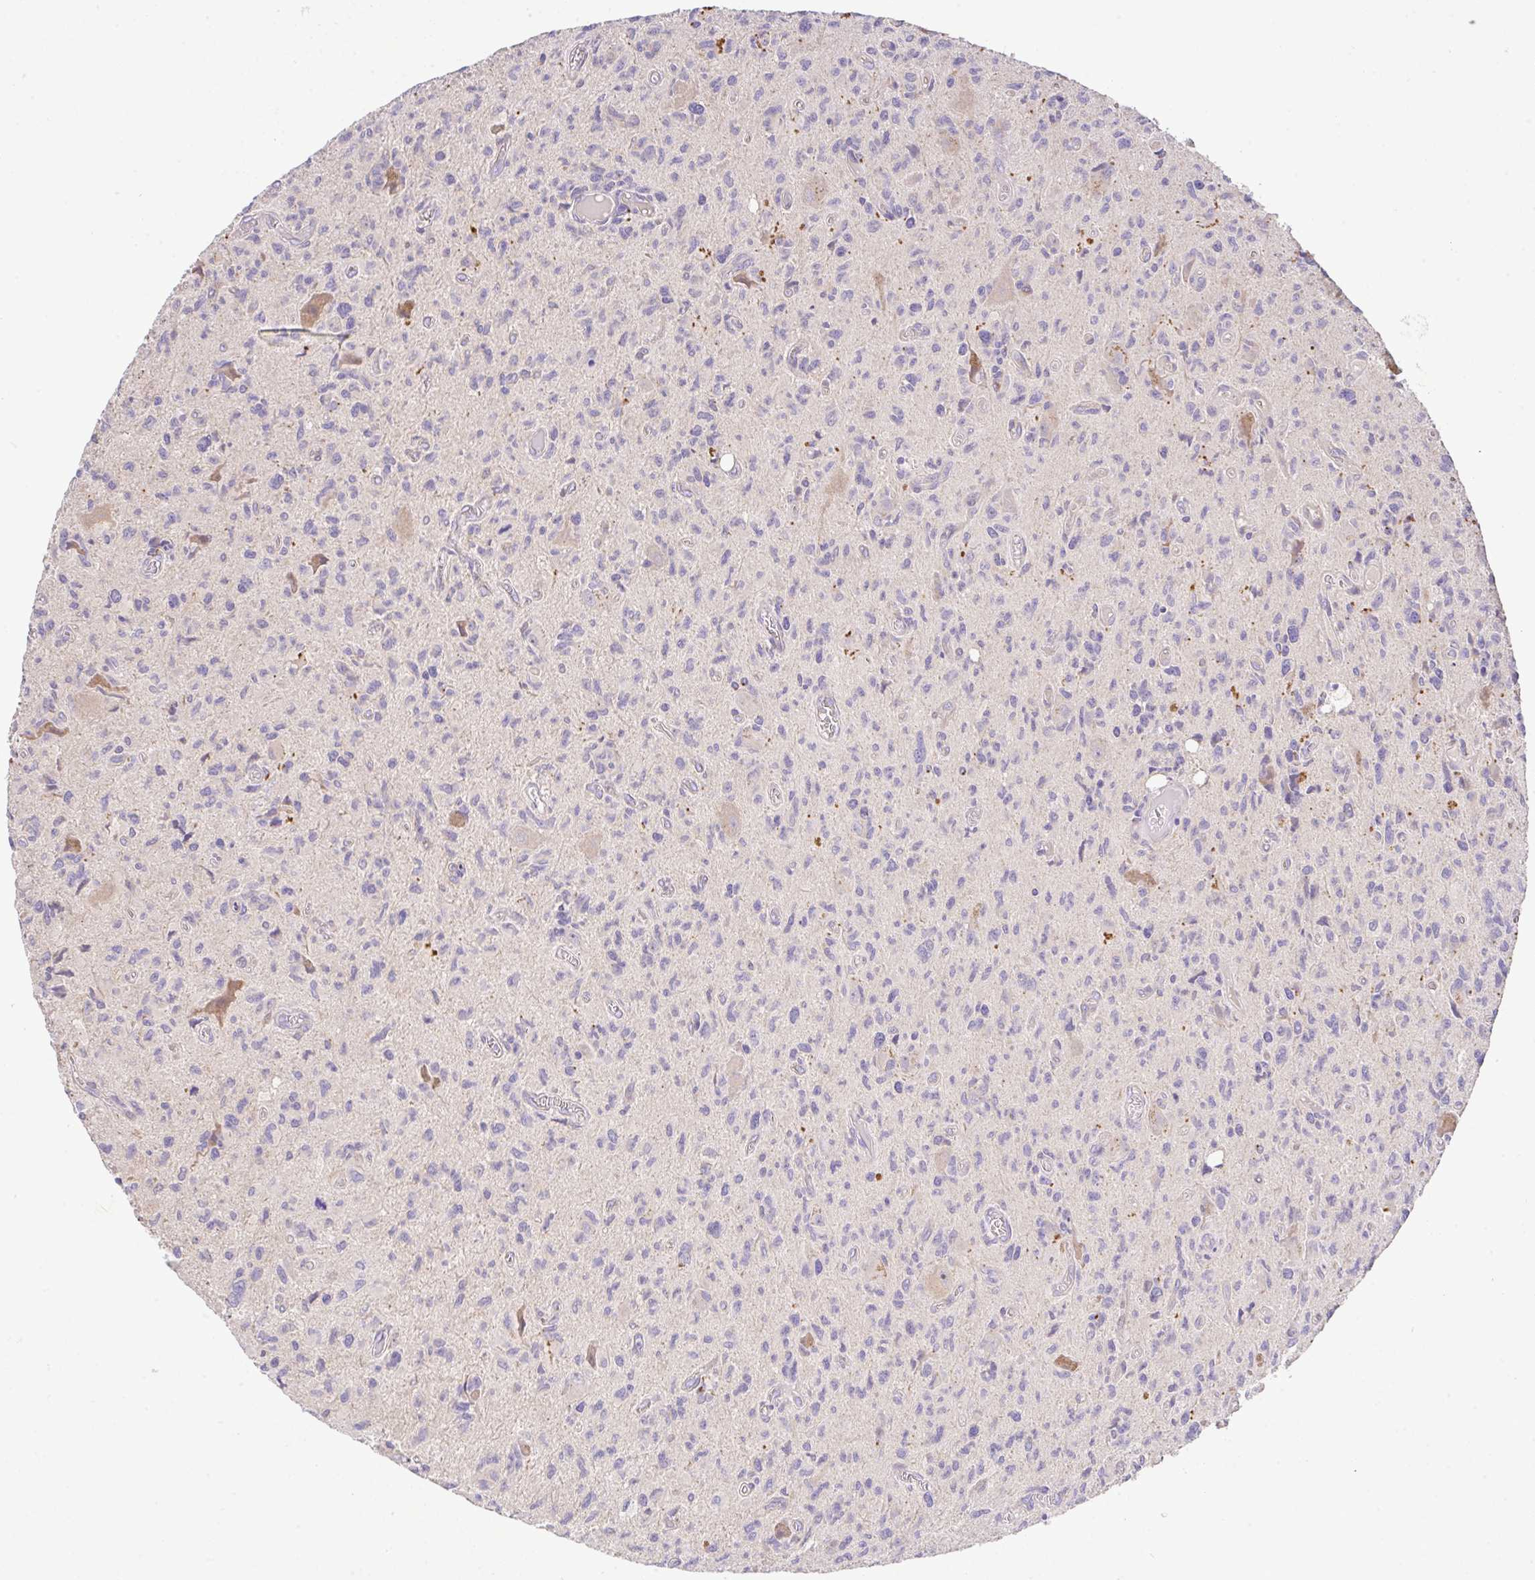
{"staining": {"intensity": "negative", "quantity": "none", "location": "none"}, "tissue": "glioma", "cell_type": "Tumor cells", "image_type": "cancer", "snomed": [{"axis": "morphology", "description": "Glioma, malignant, High grade"}, {"axis": "topography", "description": "Brain"}], "caption": "A photomicrograph of glioma stained for a protein demonstrates no brown staining in tumor cells.", "gene": "EPN3", "patient": {"sex": "male", "age": 76}}